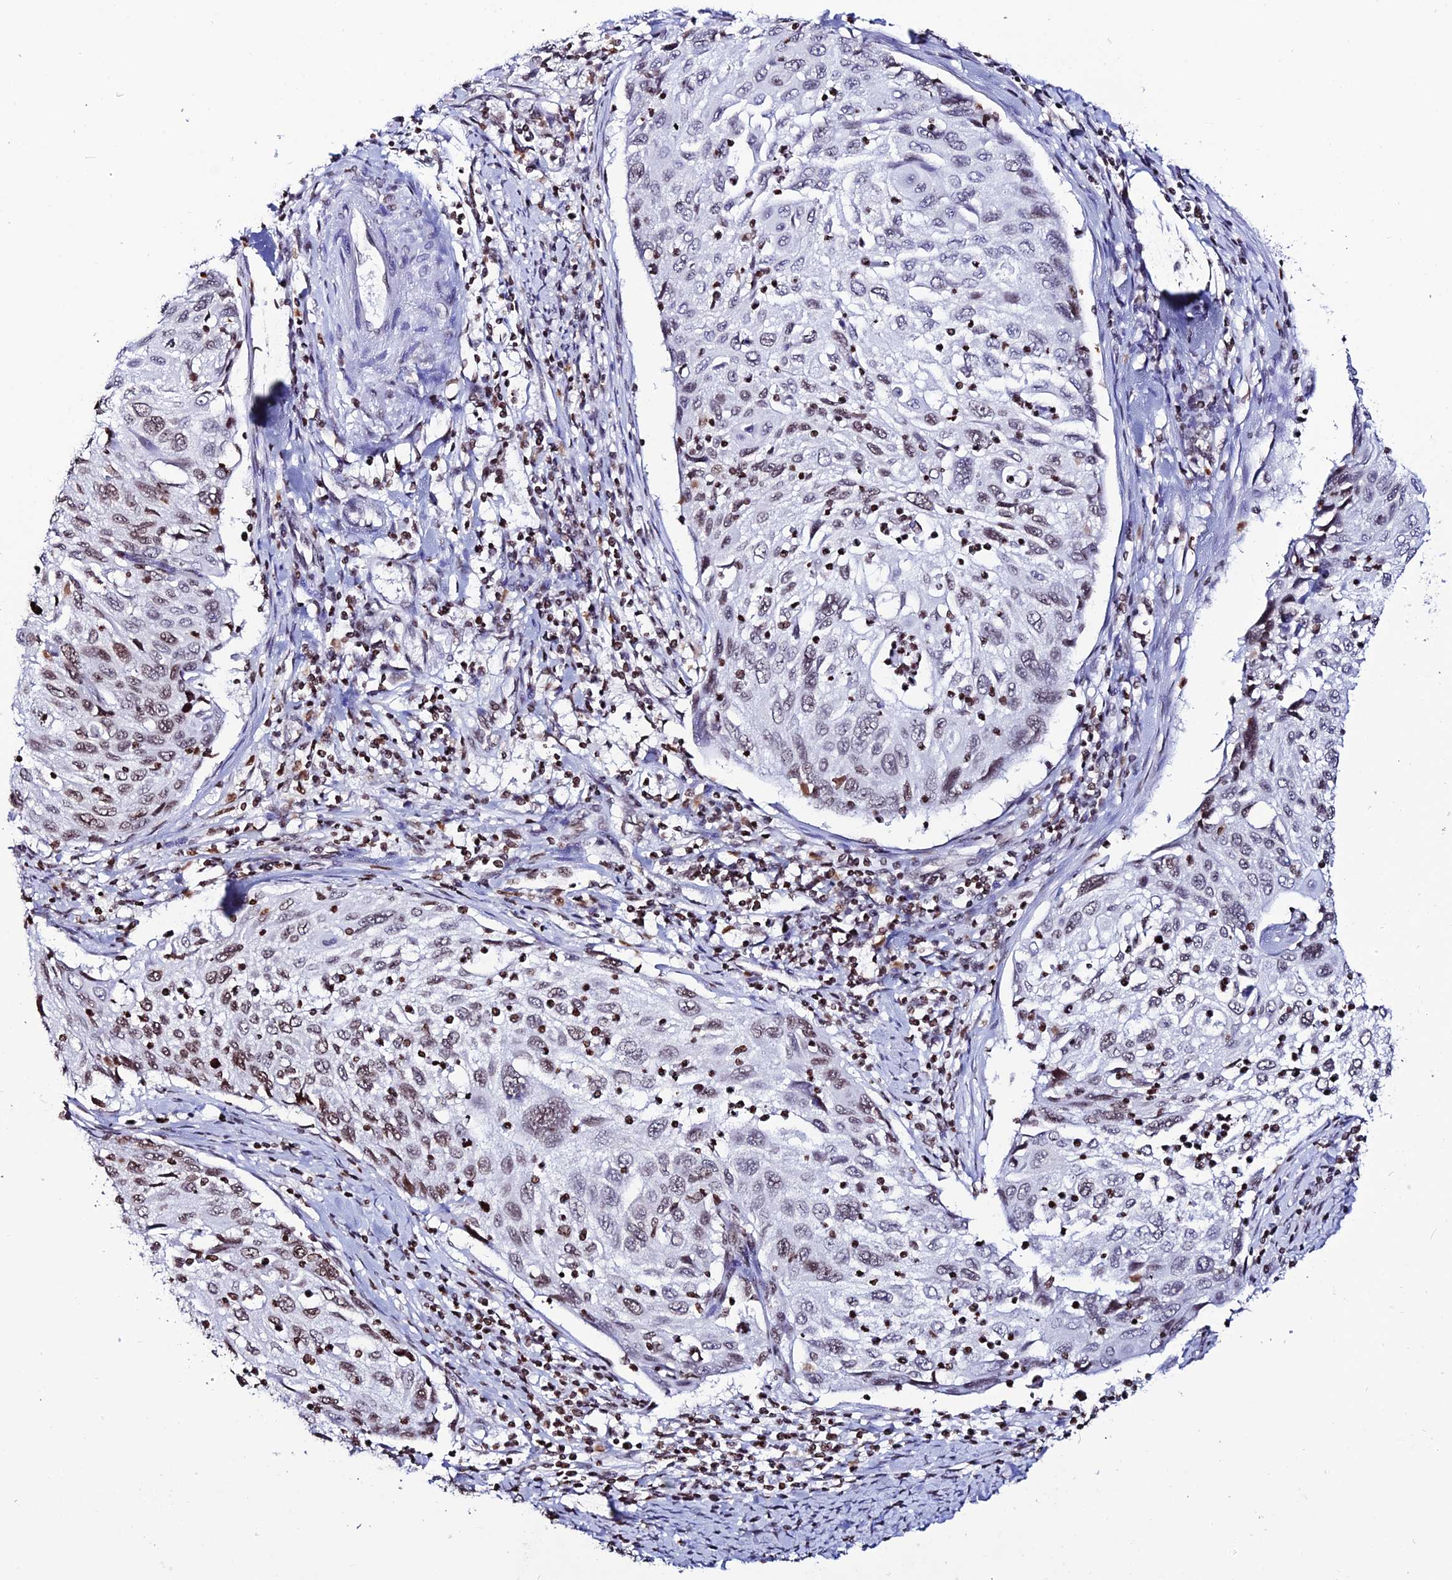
{"staining": {"intensity": "moderate", "quantity": "25%-75%", "location": "nuclear"}, "tissue": "cervical cancer", "cell_type": "Tumor cells", "image_type": "cancer", "snomed": [{"axis": "morphology", "description": "Squamous cell carcinoma, NOS"}, {"axis": "topography", "description": "Cervix"}], "caption": "Protein staining of squamous cell carcinoma (cervical) tissue shows moderate nuclear staining in approximately 25%-75% of tumor cells.", "gene": "MACROH2A2", "patient": {"sex": "female", "age": 70}}